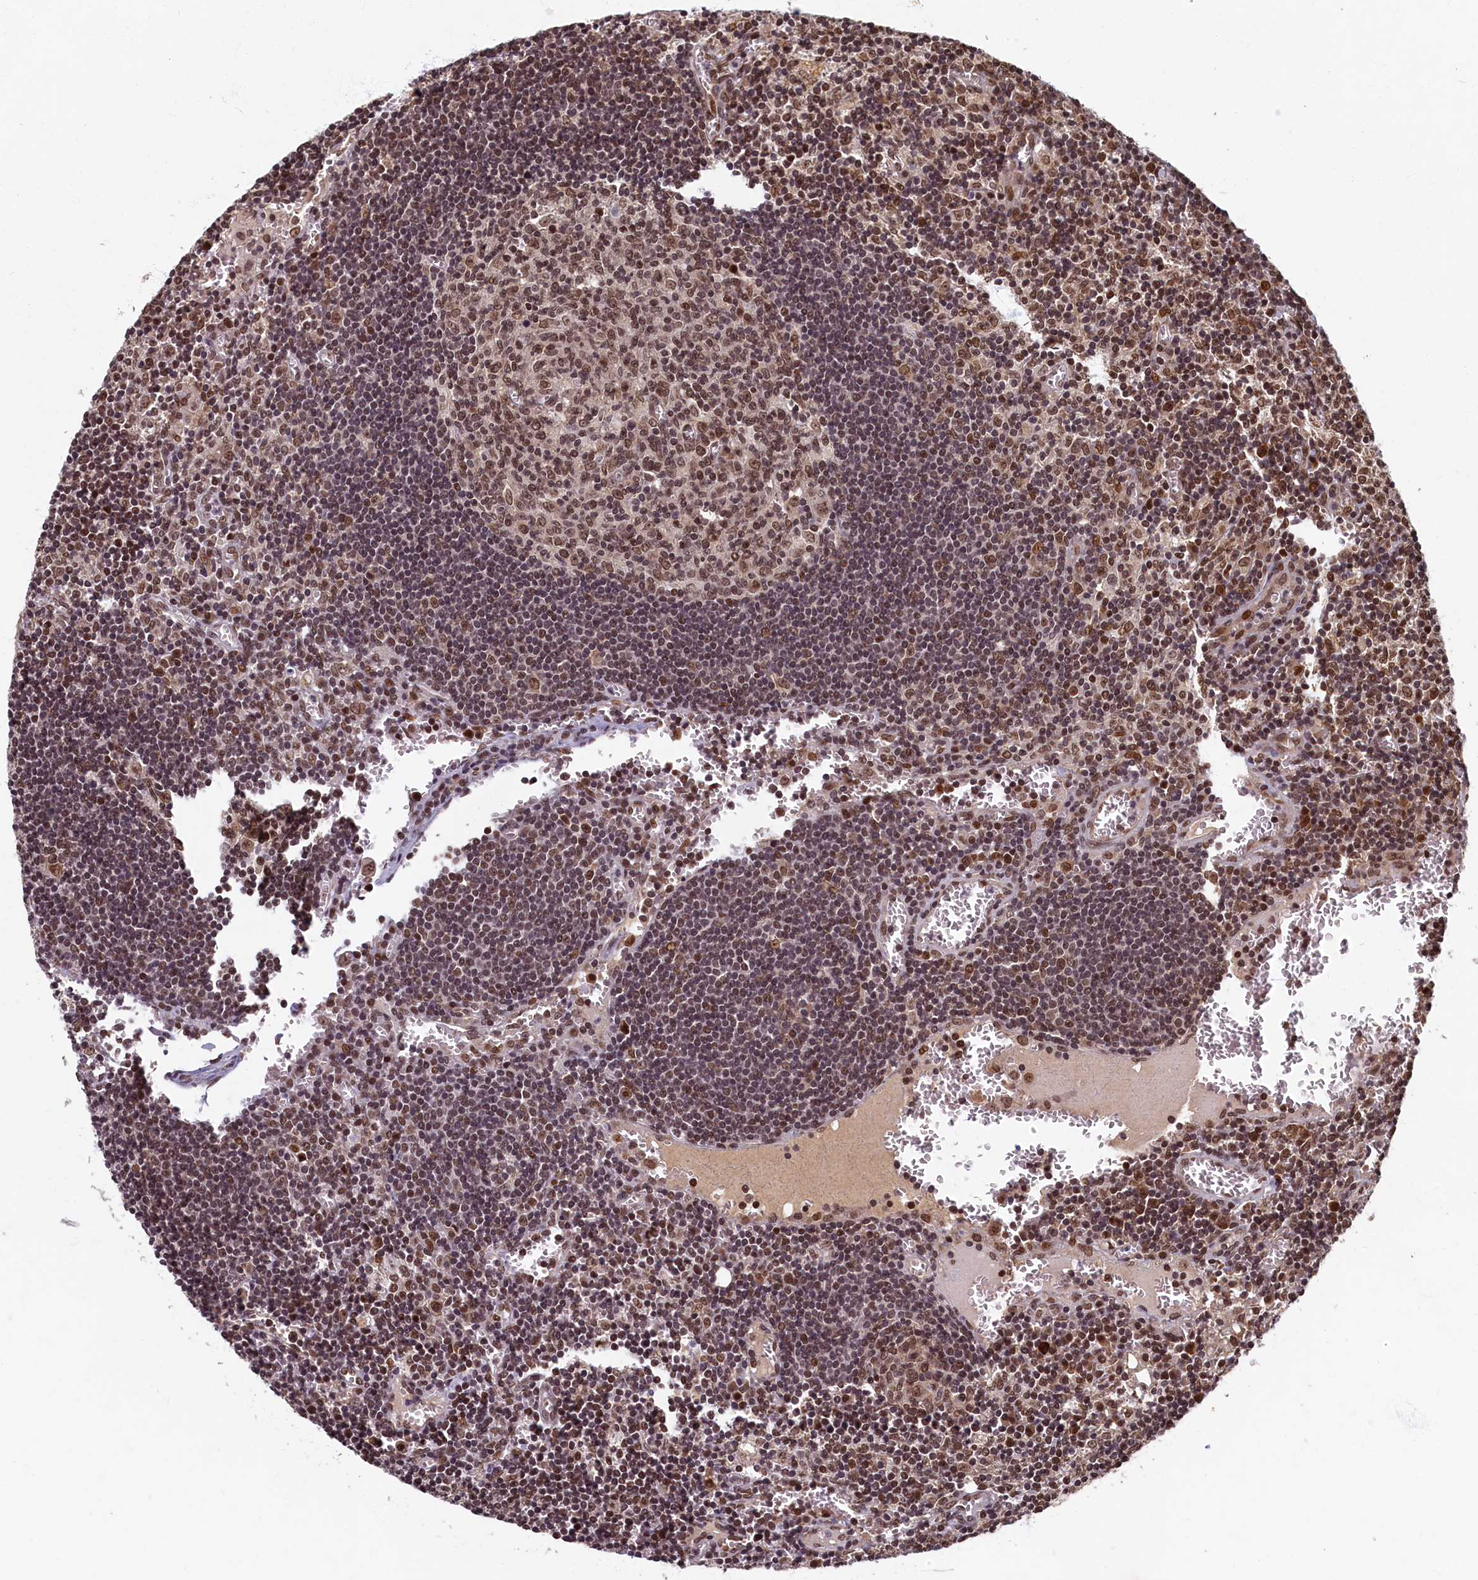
{"staining": {"intensity": "moderate", "quantity": ">75%", "location": "nuclear"}, "tissue": "lymph node", "cell_type": "Germinal center cells", "image_type": "normal", "snomed": [{"axis": "morphology", "description": "Normal tissue, NOS"}, {"axis": "topography", "description": "Lymph node"}], "caption": "Immunohistochemical staining of normal human lymph node reveals >75% levels of moderate nuclear protein expression in approximately >75% of germinal center cells. The staining was performed using DAB to visualize the protein expression in brown, while the nuclei were stained in blue with hematoxylin (Magnification: 20x).", "gene": "CKAP2L", "patient": {"sex": "female", "age": 73}}